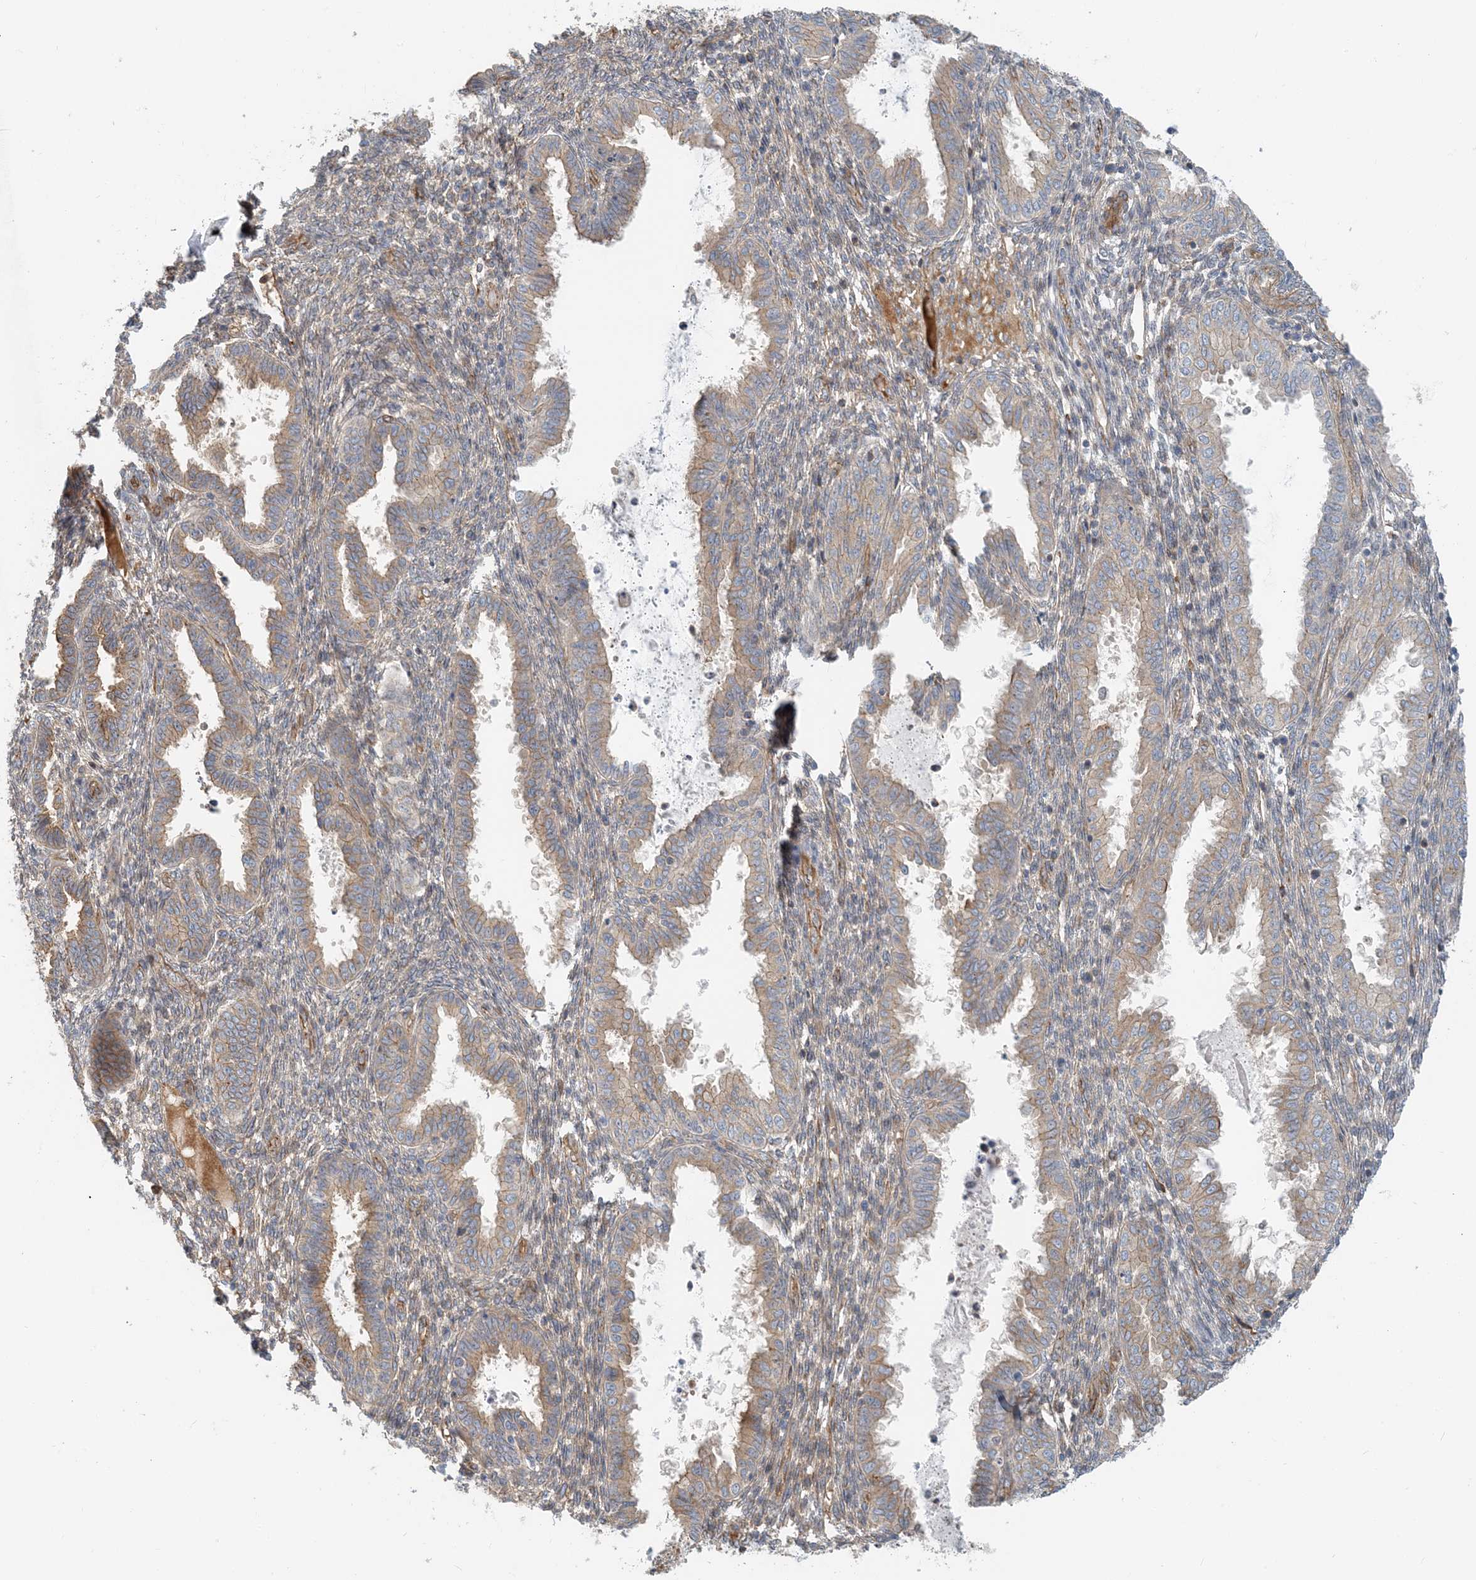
{"staining": {"intensity": "weak", "quantity": "<25%", "location": "cytoplasmic/membranous"}, "tissue": "endometrium", "cell_type": "Cells in endometrial stroma", "image_type": "normal", "snomed": [{"axis": "morphology", "description": "Normal tissue, NOS"}, {"axis": "topography", "description": "Endometrium"}], "caption": "Immunohistochemistry histopathology image of normal endometrium: endometrium stained with DAB (3,3'-diaminobenzidine) shows no significant protein staining in cells in endometrial stroma. (DAB immunohistochemistry (IHC) with hematoxylin counter stain).", "gene": "MYL5", "patient": {"sex": "female", "age": 33}}